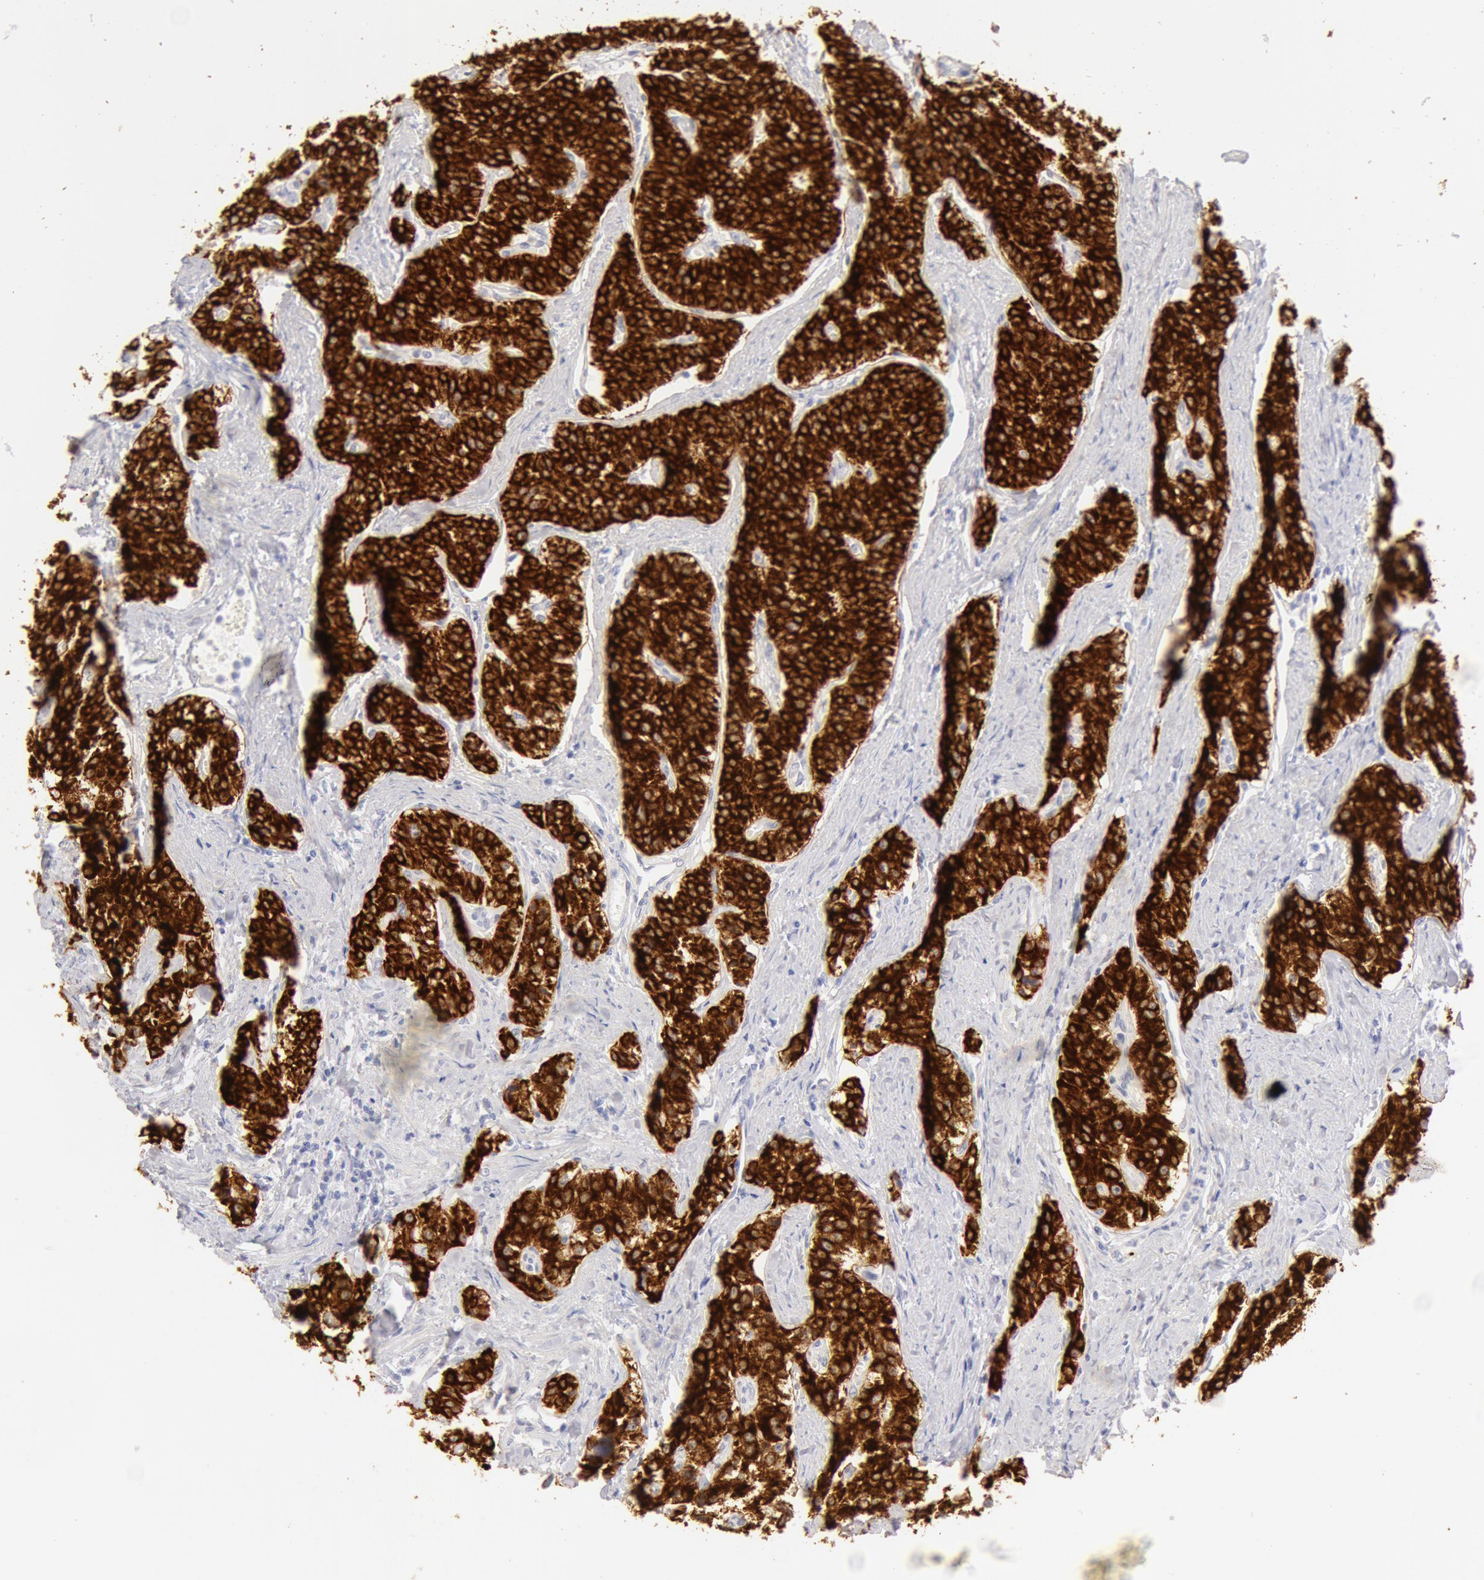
{"staining": {"intensity": "strong", "quantity": ">75%", "location": "cytoplasmic/membranous"}, "tissue": "carcinoid", "cell_type": "Tumor cells", "image_type": "cancer", "snomed": [{"axis": "morphology", "description": "Carcinoid, malignant, NOS"}, {"axis": "topography", "description": "Stomach"}], "caption": "This photomicrograph exhibits carcinoid stained with immunohistochemistry (IHC) to label a protein in brown. The cytoplasmic/membranous of tumor cells show strong positivity for the protein. Nuclei are counter-stained blue.", "gene": "KRT8", "patient": {"sex": "female", "age": 76}}